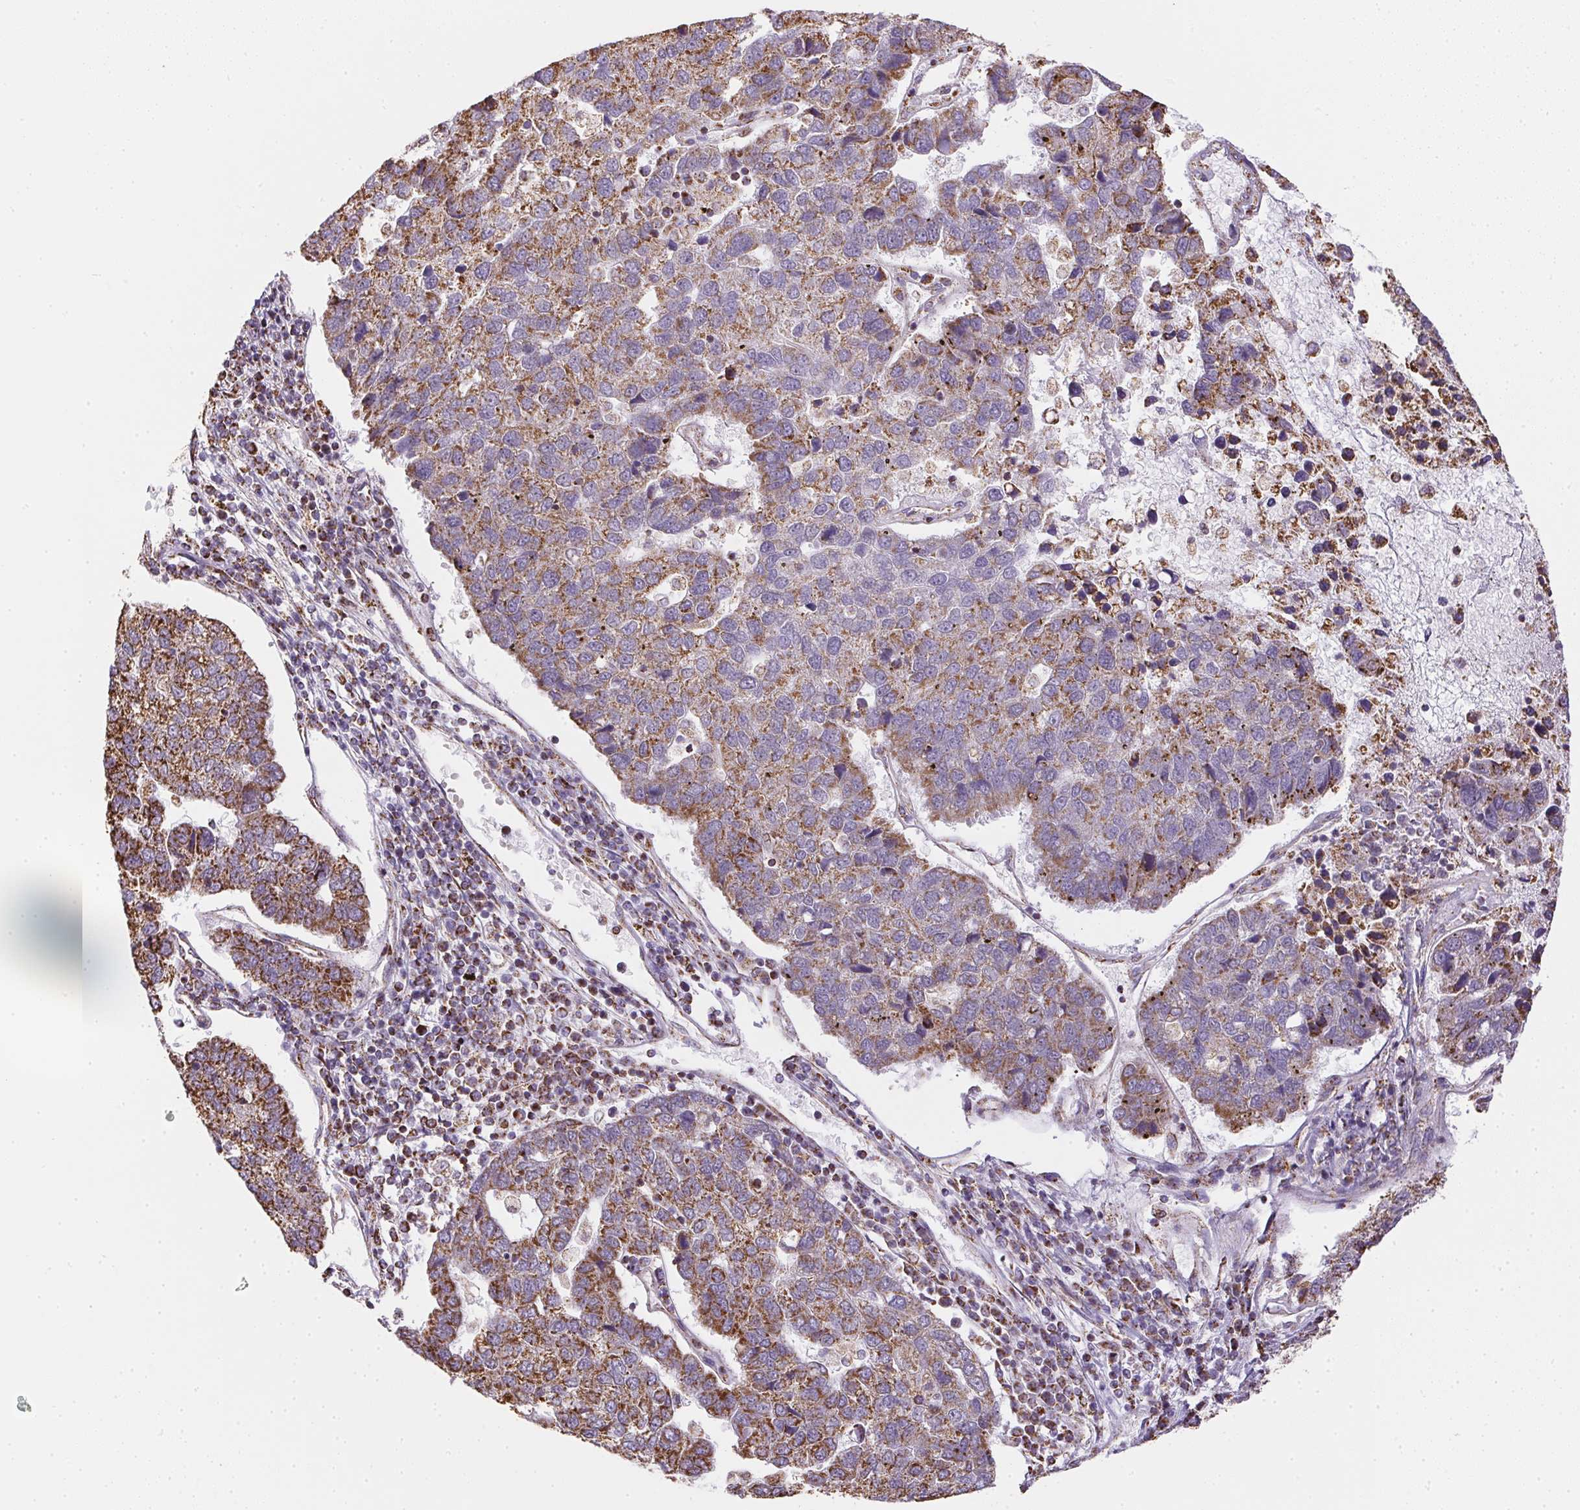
{"staining": {"intensity": "moderate", "quantity": ">75%", "location": "cytoplasmic/membranous"}, "tissue": "pancreatic cancer", "cell_type": "Tumor cells", "image_type": "cancer", "snomed": [{"axis": "morphology", "description": "Adenocarcinoma, NOS"}, {"axis": "topography", "description": "Pancreas"}], "caption": "Pancreatic adenocarcinoma stained with a brown dye exhibits moderate cytoplasmic/membranous positive positivity in about >75% of tumor cells.", "gene": "MAPK11", "patient": {"sex": "female", "age": 61}}